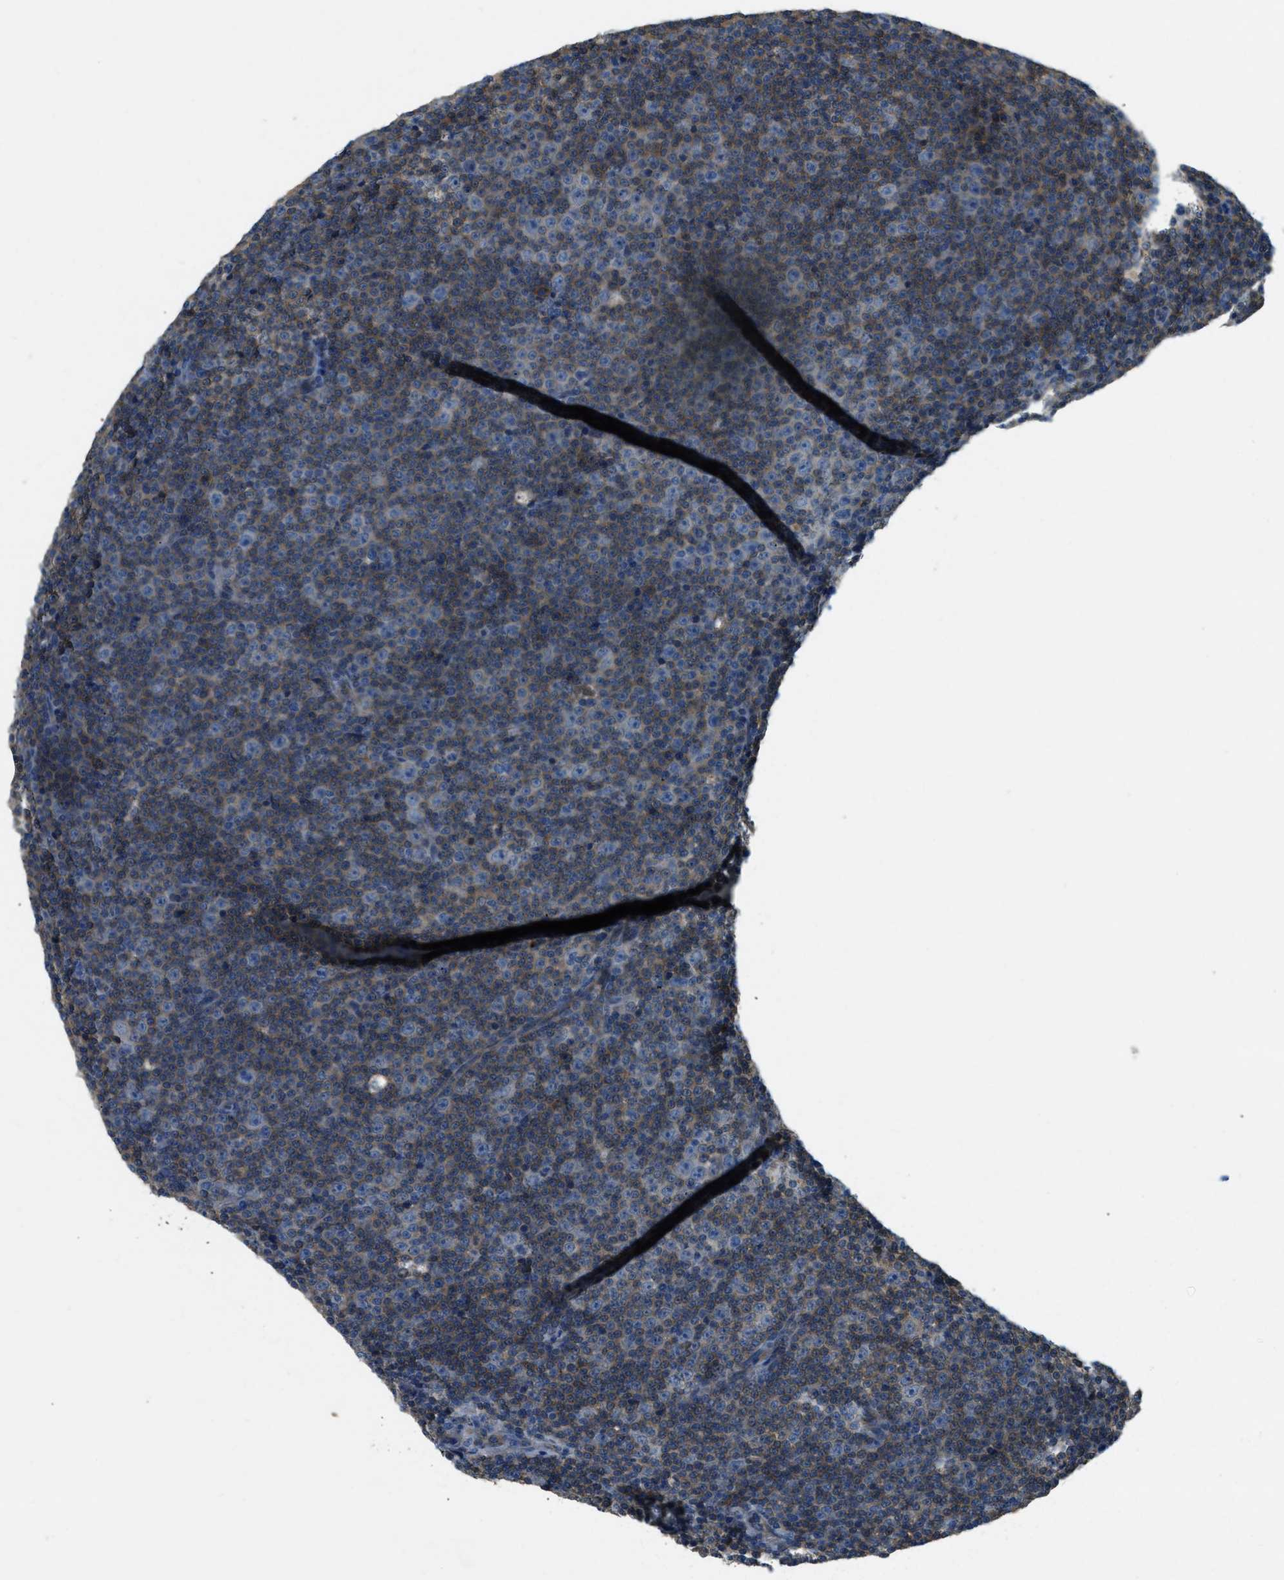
{"staining": {"intensity": "moderate", "quantity": "<25%", "location": "cytoplasmic/membranous"}, "tissue": "lymphoma", "cell_type": "Tumor cells", "image_type": "cancer", "snomed": [{"axis": "morphology", "description": "Malignant lymphoma, non-Hodgkin's type, Low grade"}, {"axis": "topography", "description": "Lymph node"}], "caption": "Immunohistochemical staining of human lymphoma exhibits low levels of moderate cytoplasmic/membranous staining in about <25% of tumor cells. (DAB IHC, brown staining for protein, blue staining for nuclei).", "gene": "CFLAR", "patient": {"sex": "female", "age": 67}}